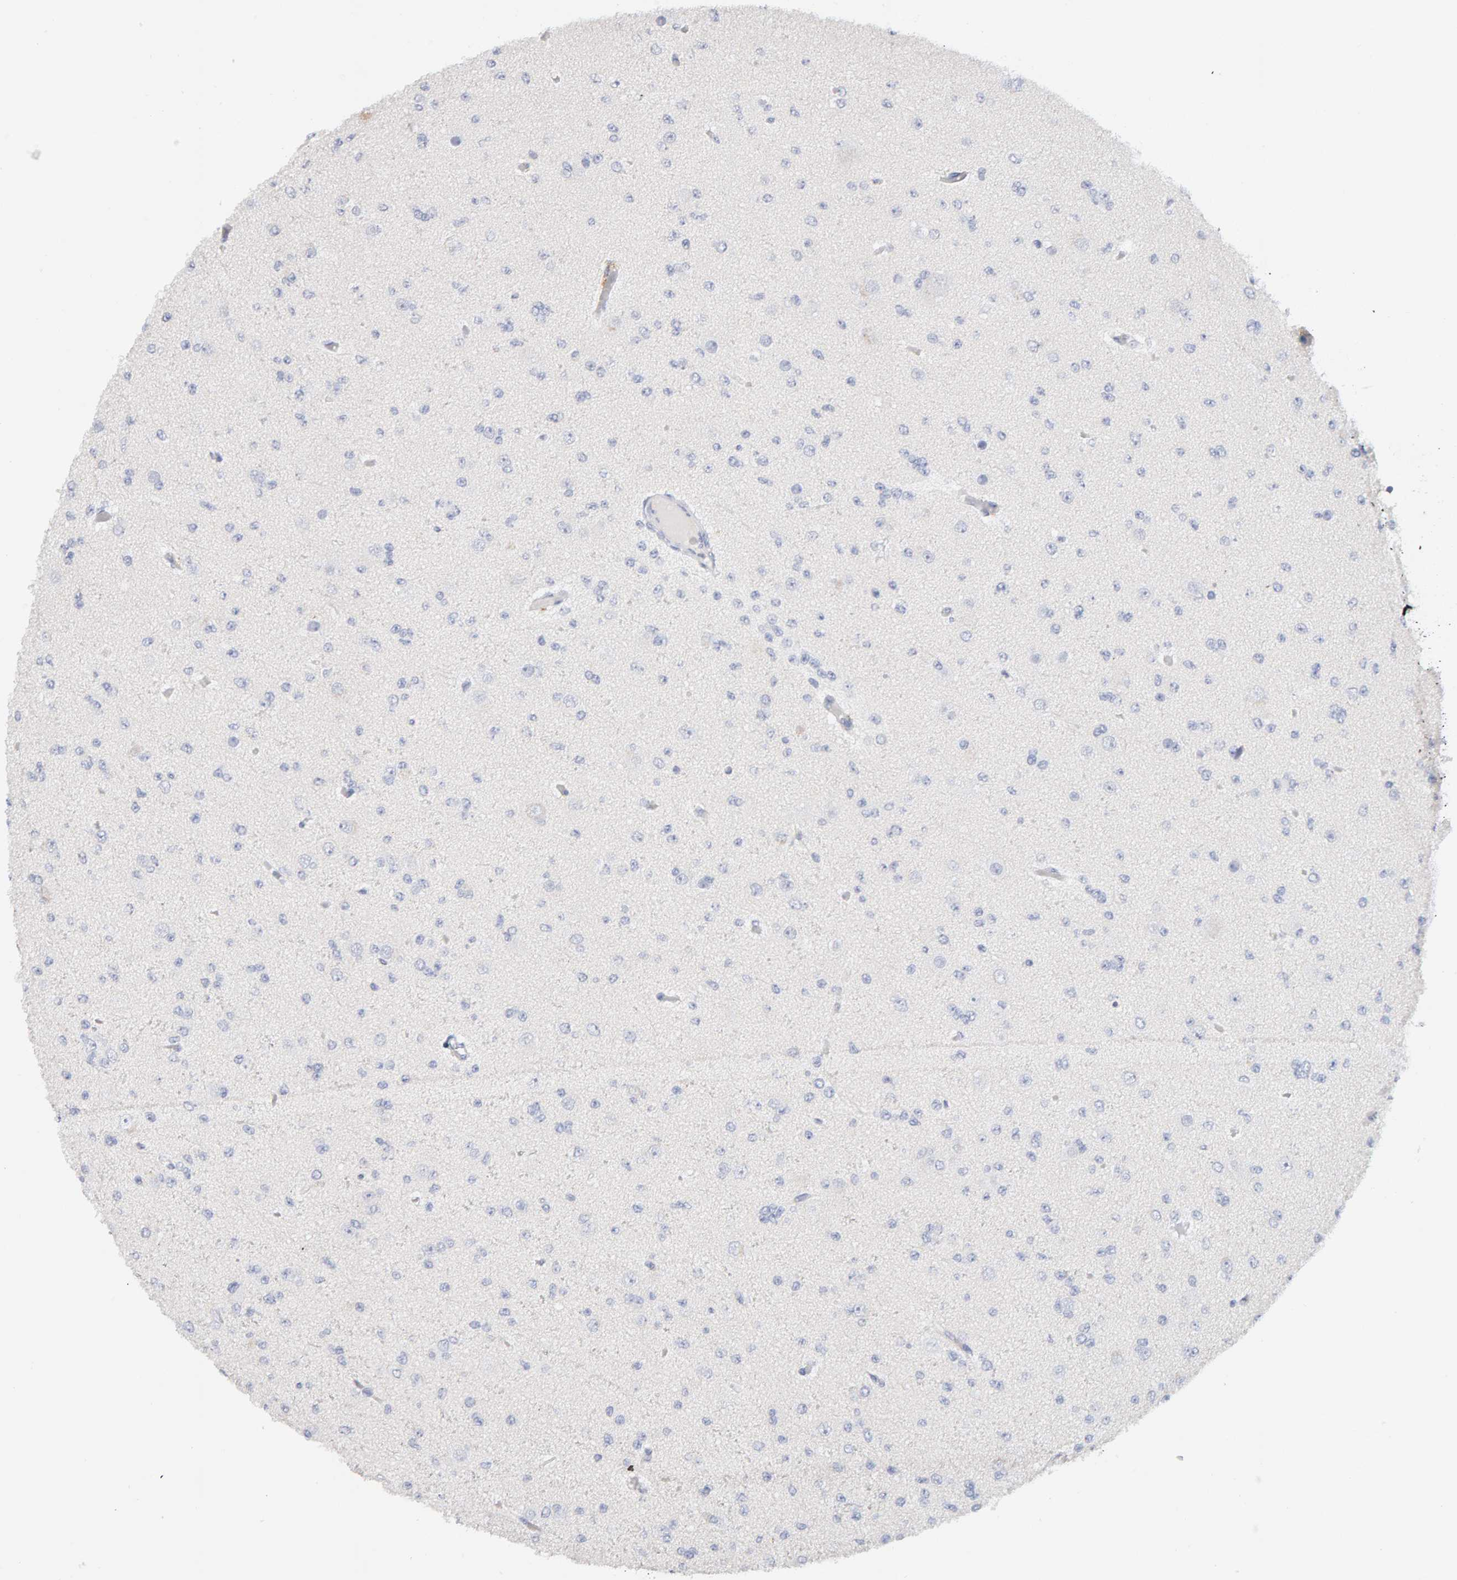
{"staining": {"intensity": "negative", "quantity": "none", "location": "none"}, "tissue": "glioma", "cell_type": "Tumor cells", "image_type": "cancer", "snomed": [{"axis": "morphology", "description": "Glioma, malignant, Low grade"}, {"axis": "topography", "description": "Brain"}], "caption": "Tumor cells show no significant expression in malignant glioma (low-grade). Brightfield microscopy of immunohistochemistry (IHC) stained with DAB (3,3'-diaminobenzidine) (brown) and hematoxylin (blue), captured at high magnification.", "gene": "METRNL", "patient": {"sex": "female", "age": 22}}